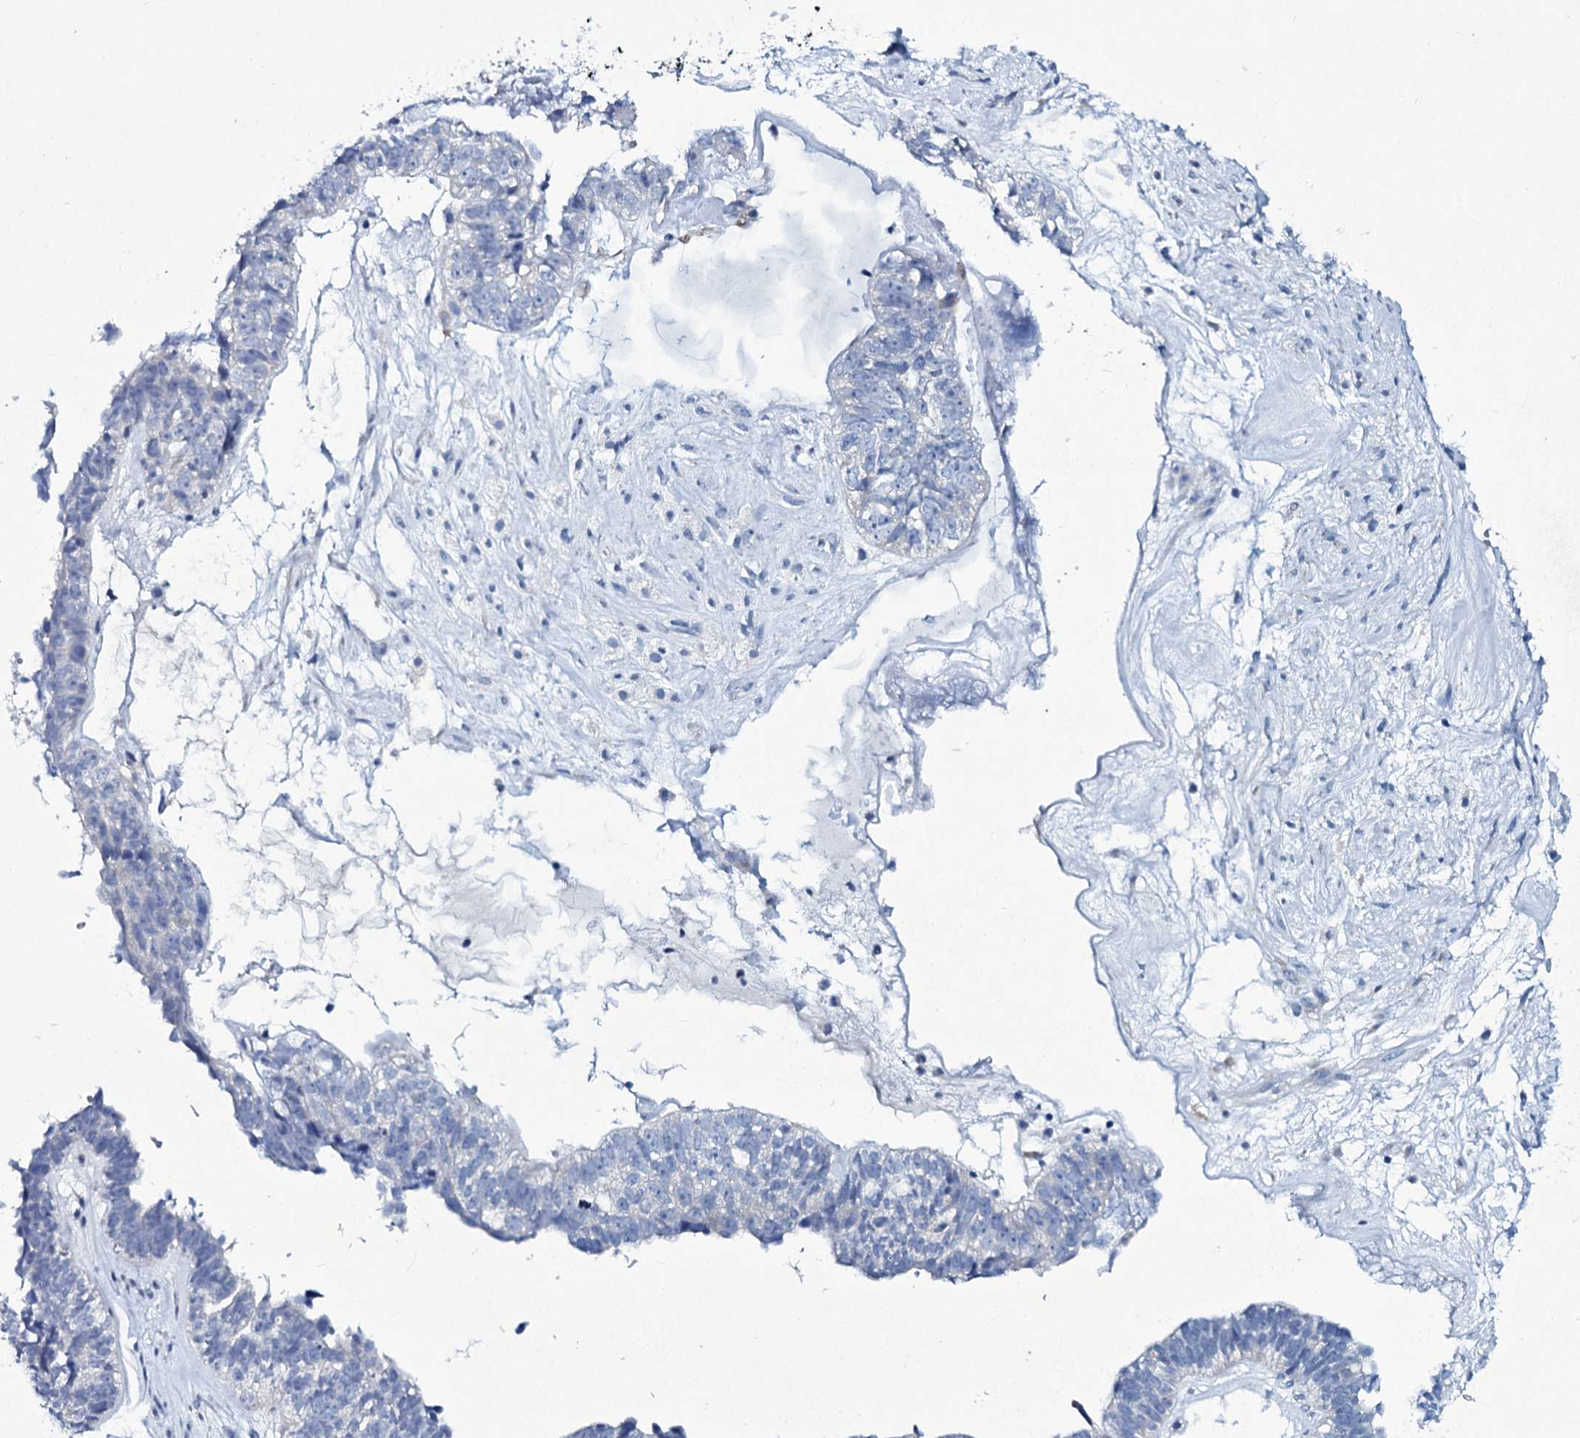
{"staining": {"intensity": "negative", "quantity": "none", "location": "none"}, "tissue": "ovarian cancer", "cell_type": "Tumor cells", "image_type": "cancer", "snomed": [{"axis": "morphology", "description": "Cystadenocarcinoma, serous, NOS"}, {"axis": "topography", "description": "Ovary"}], "caption": "The micrograph displays no significant positivity in tumor cells of ovarian cancer.", "gene": "TPGS2", "patient": {"sex": "female", "age": 79}}